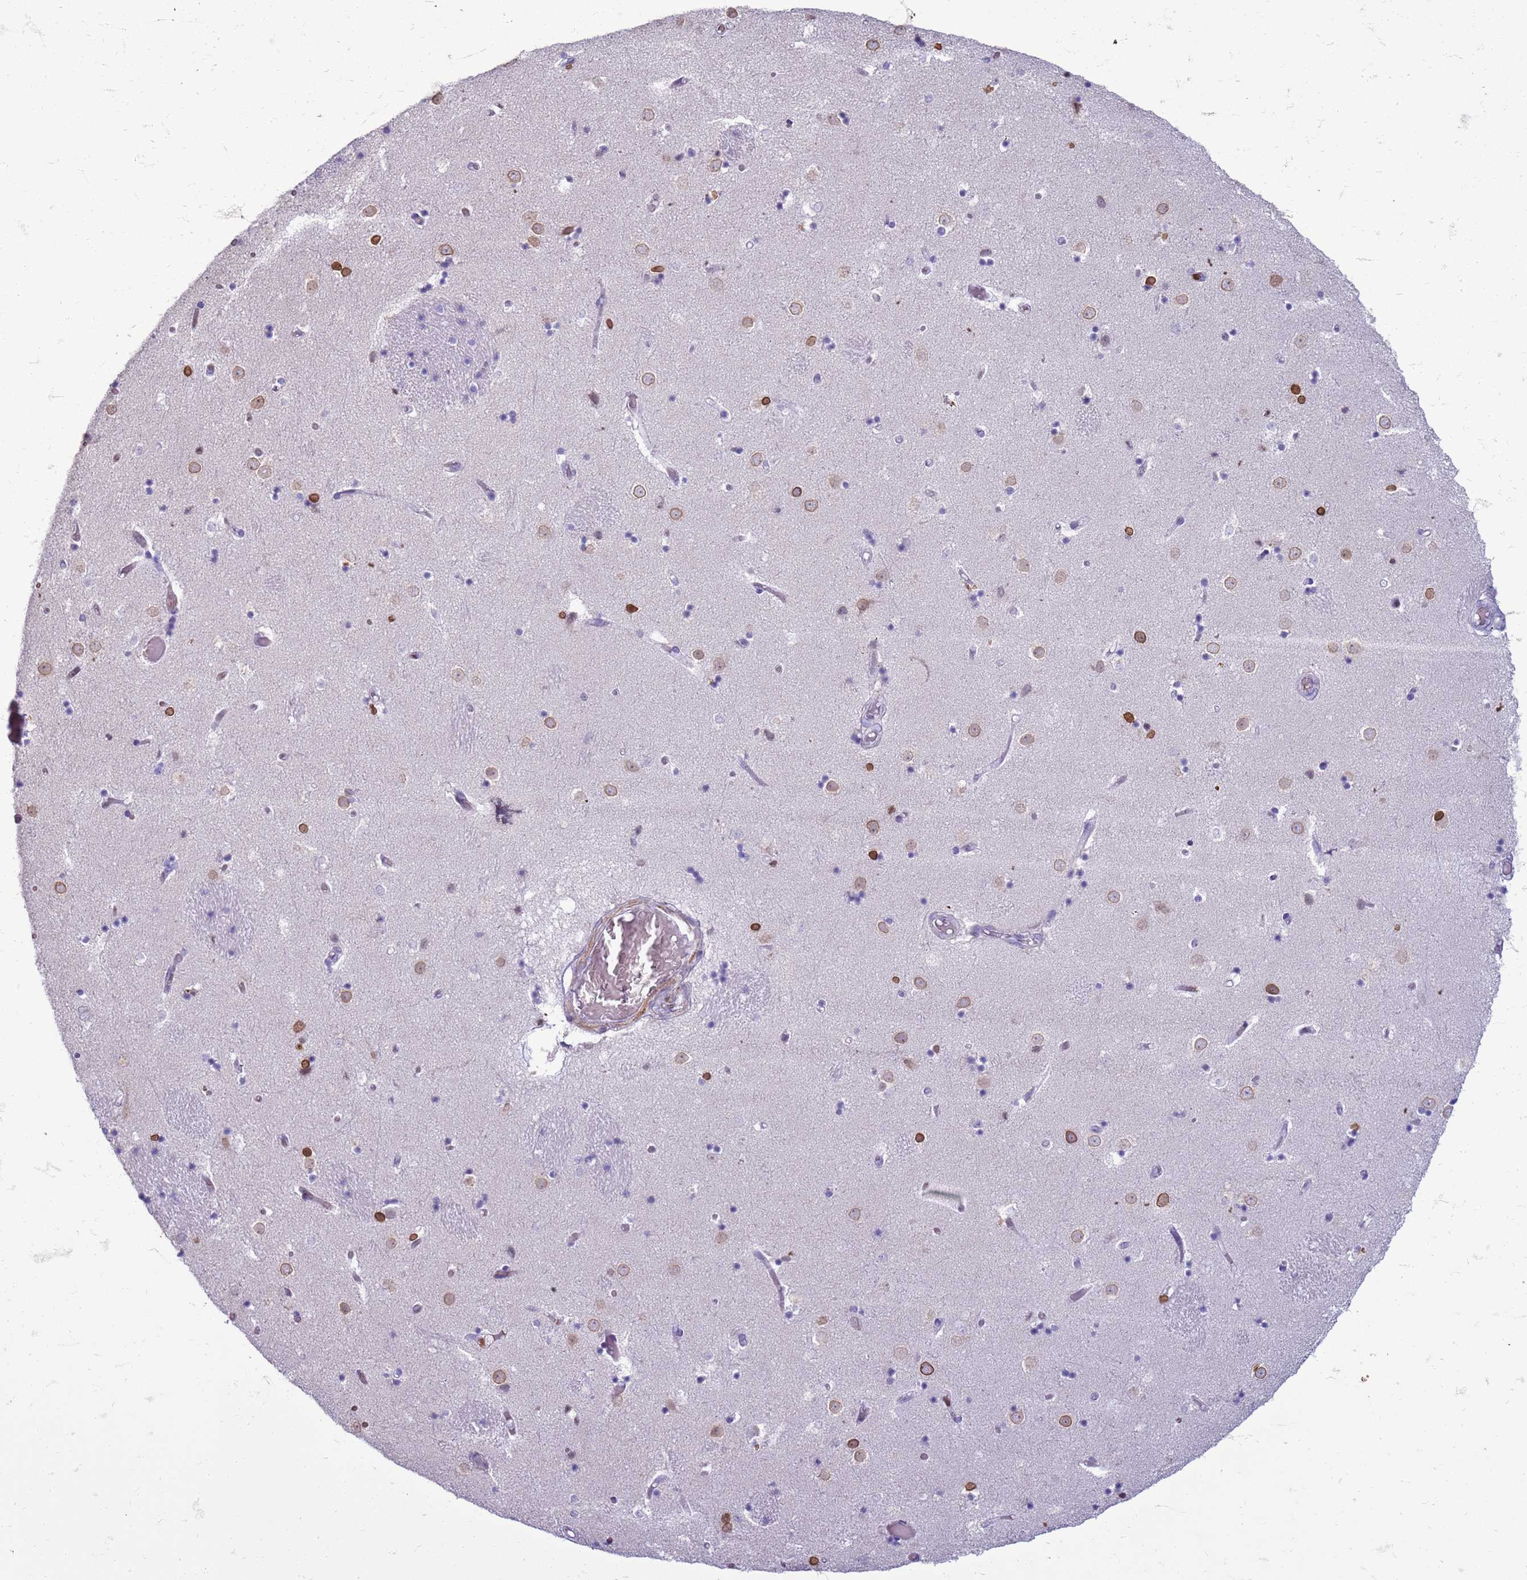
{"staining": {"intensity": "moderate", "quantity": "<25%", "location": "cytoplasmic/membranous,nuclear"}, "tissue": "caudate", "cell_type": "Glial cells", "image_type": "normal", "snomed": [{"axis": "morphology", "description": "Normal tissue, NOS"}, {"axis": "topography", "description": "Lateral ventricle wall"}], "caption": "Caudate was stained to show a protein in brown. There is low levels of moderate cytoplasmic/membranous,nuclear expression in about <25% of glial cells.", "gene": "METTL25B", "patient": {"sex": "female", "age": 52}}